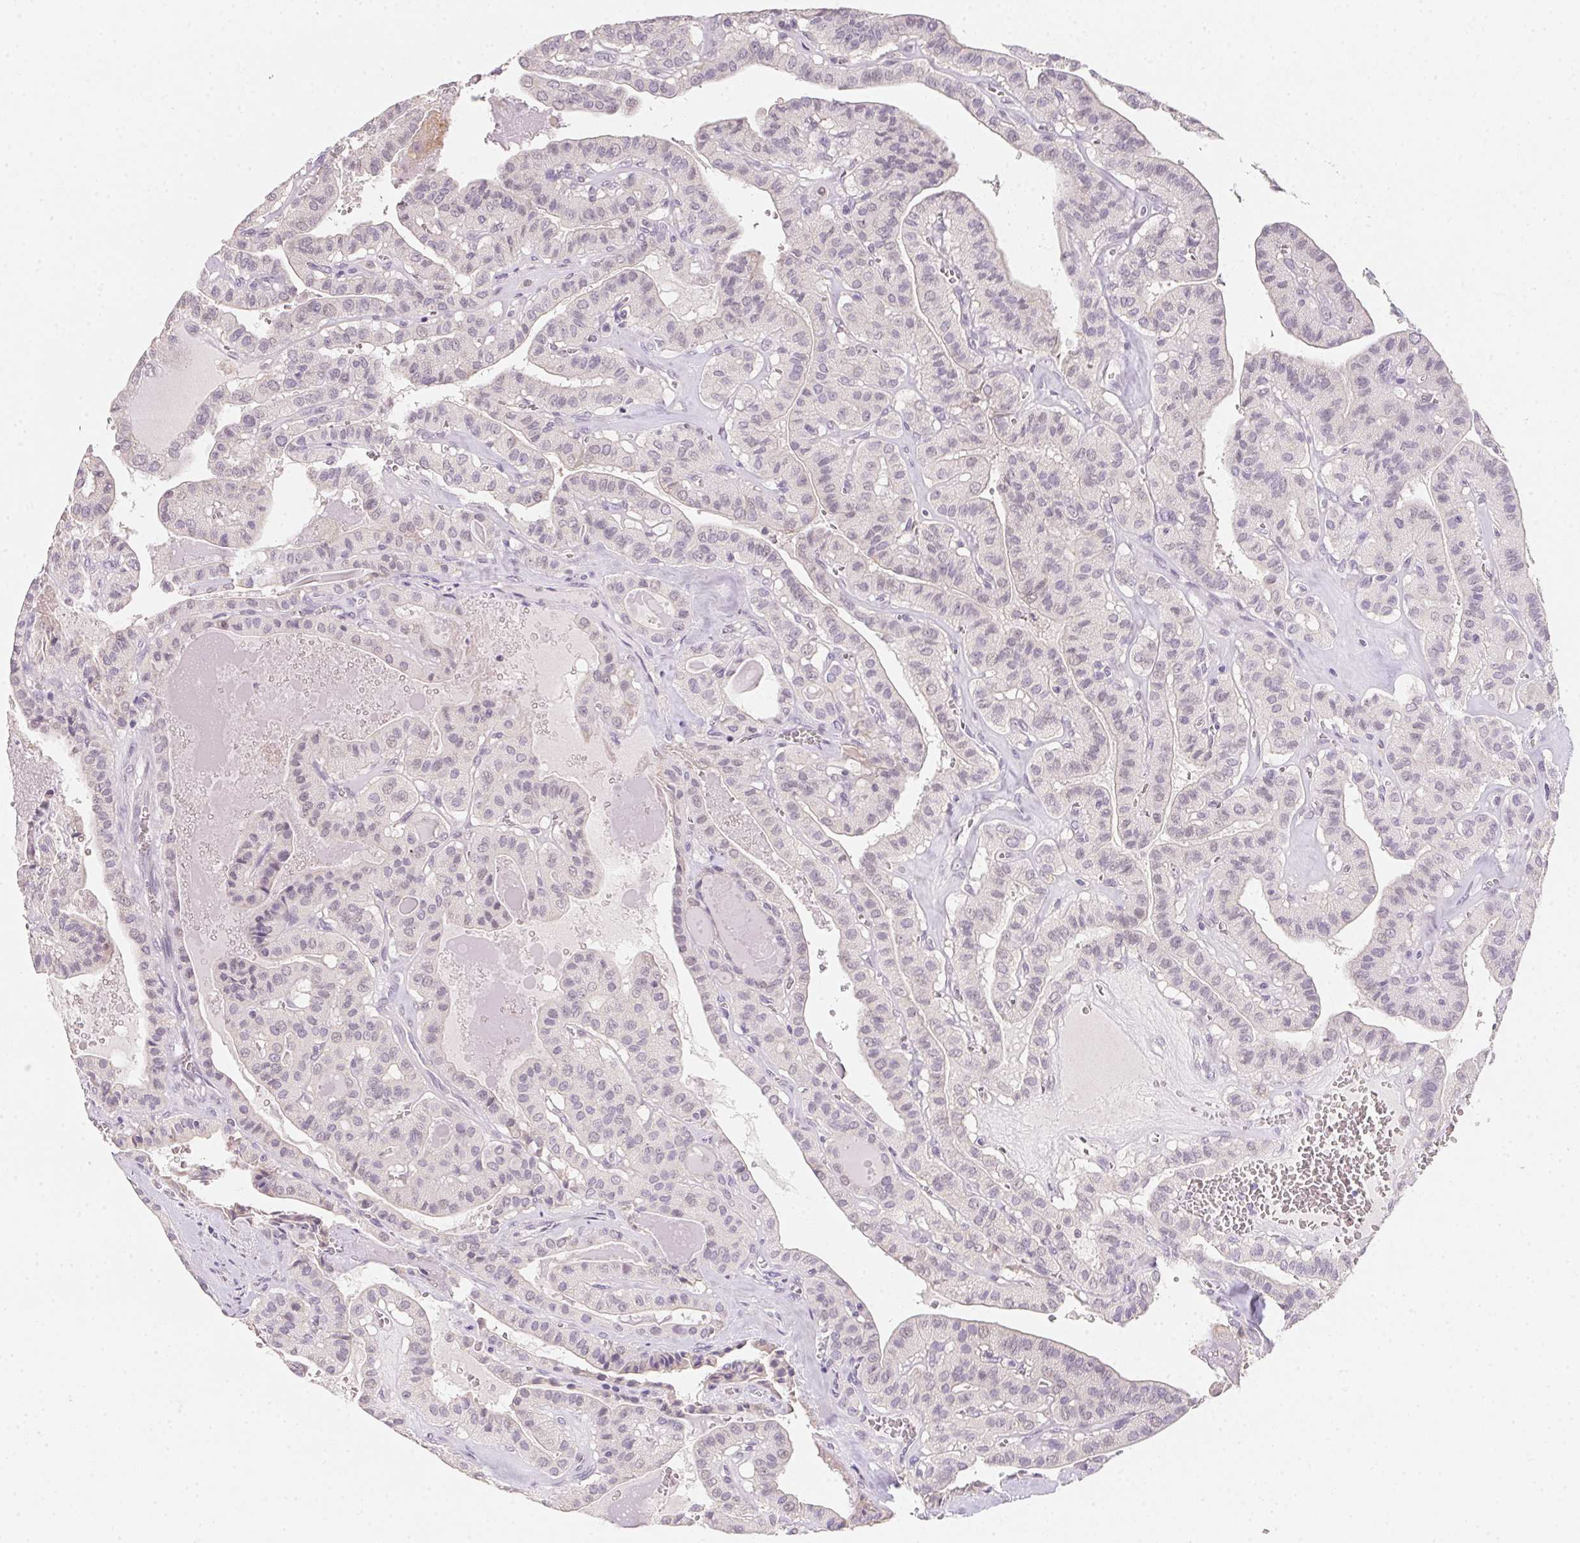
{"staining": {"intensity": "negative", "quantity": "none", "location": "none"}, "tissue": "thyroid cancer", "cell_type": "Tumor cells", "image_type": "cancer", "snomed": [{"axis": "morphology", "description": "Papillary adenocarcinoma, NOS"}, {"axis": "topography", "description": "Thyroid gland"}], "caption": "An immunohistochemistry image of thyroid cancer (papillary adenocarcinoma) is shown. There is no staining in tumor cells of thyroid cancer (papillary adenocarcinoma).", "gene": "SLC6A18", "patient": {"sex": "male", "age": 52}}